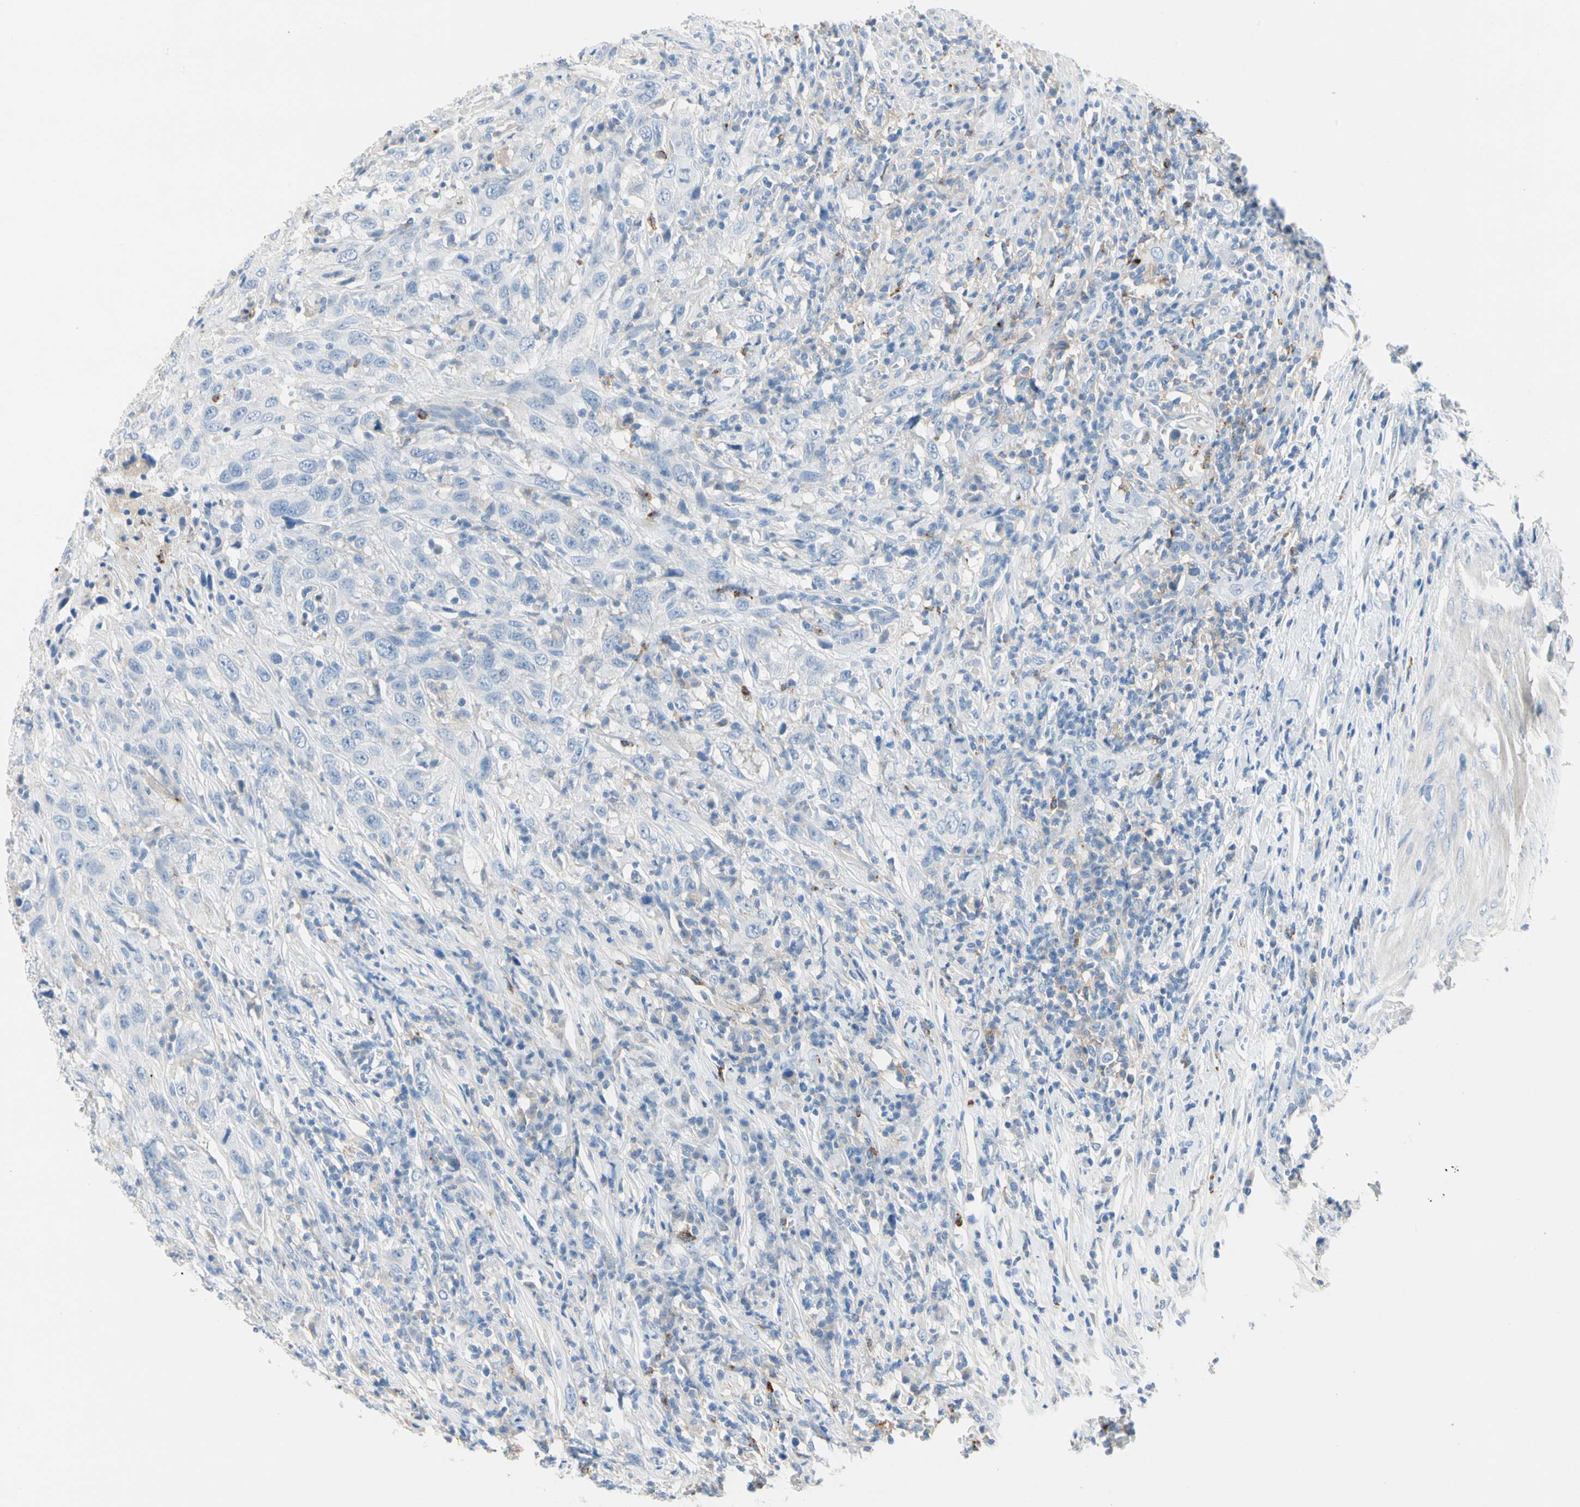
{"staining": {"intensity": "negative", "quantity": "none", "location": "none"}, "tissue": "urothelial cancer", "cell_type": "Tumor cells", "image_type": "cancer", "snomed": [{"axis": "morphology", "description": "Urothelial carcinoma, High grade"}, {"axis": "topography", "description": "Urinary bladder"}], "caption": "A high-resolution micrograph shows immunohistochemistry (IHC) staining of urothelial cancer, which shows no significant staining in tumor cells.", "gene": "CLEC4A", "patient": {"sex": "male", "age": 61}}